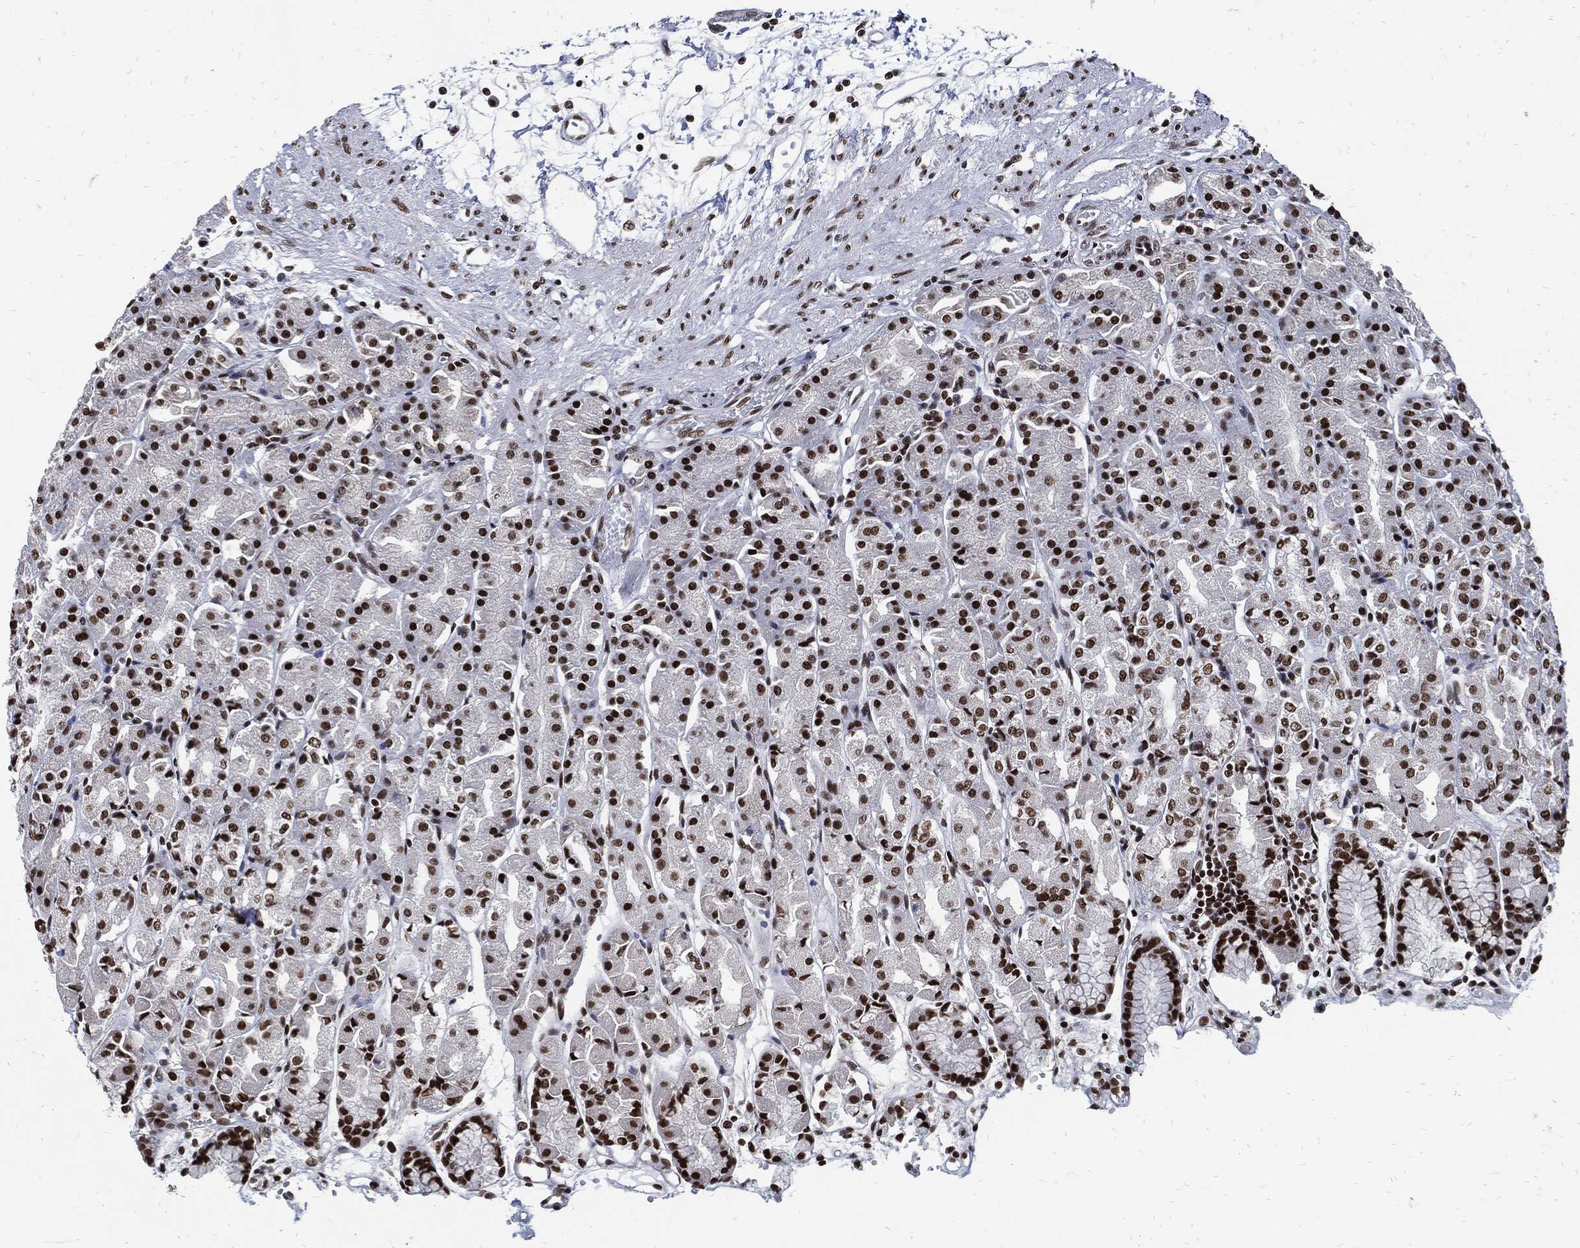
{"staining": {"intensity": "strong", "quantity": ">75%", "location": "nuclear"}, "tissue": "stomach", "cell_type": "Glandular cells", "image_type": "normal", "snomed": [{"axis": "morphology", "description": "Normal tissue, NOS"}, {"axis": "morphology", "description": "Adenocarcinoma, NOS"}, {"axis": "topography", "description": "Stomach"}], "caption": "Brown immunohistochemical staining in benign human stomach shows strong nuclear positivity in about >75% of glandular cells.", "gene": "TERF2", "patient": {"sex": "female", "age": 81}}